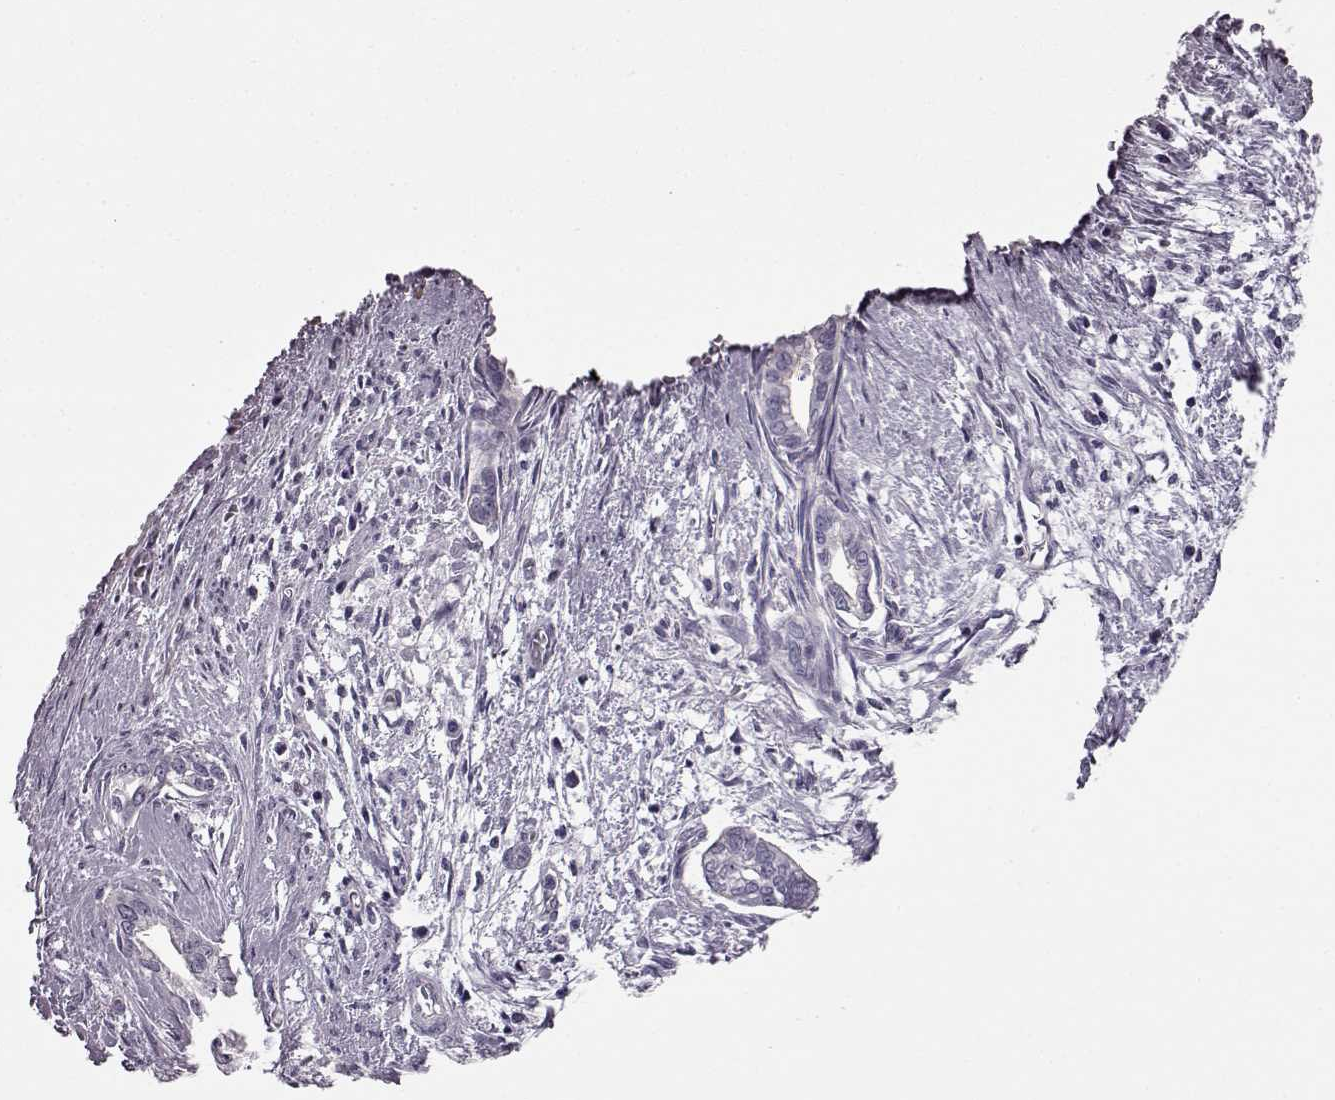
{"staining": {"intensity": "negative", "quantity": "none", "location": "none"}, "tissue": "cervical cancer", "cell_type": "Tumor cells", "image_type": "cancer", "snomed": [{"axis": "morphology", "description": "Adenocarcinoma, NOS"}, {"axis": "topography", "description": "Cervix"}], "caption": "DAB (3,3'-diaminobenzidine) immunohistochemical staining of cervical cancer (adenocarcinoma) shows no significant staining in tumor cells.", "gene": "PRPH2", "patient": {"sex": "female", "age": 62}}